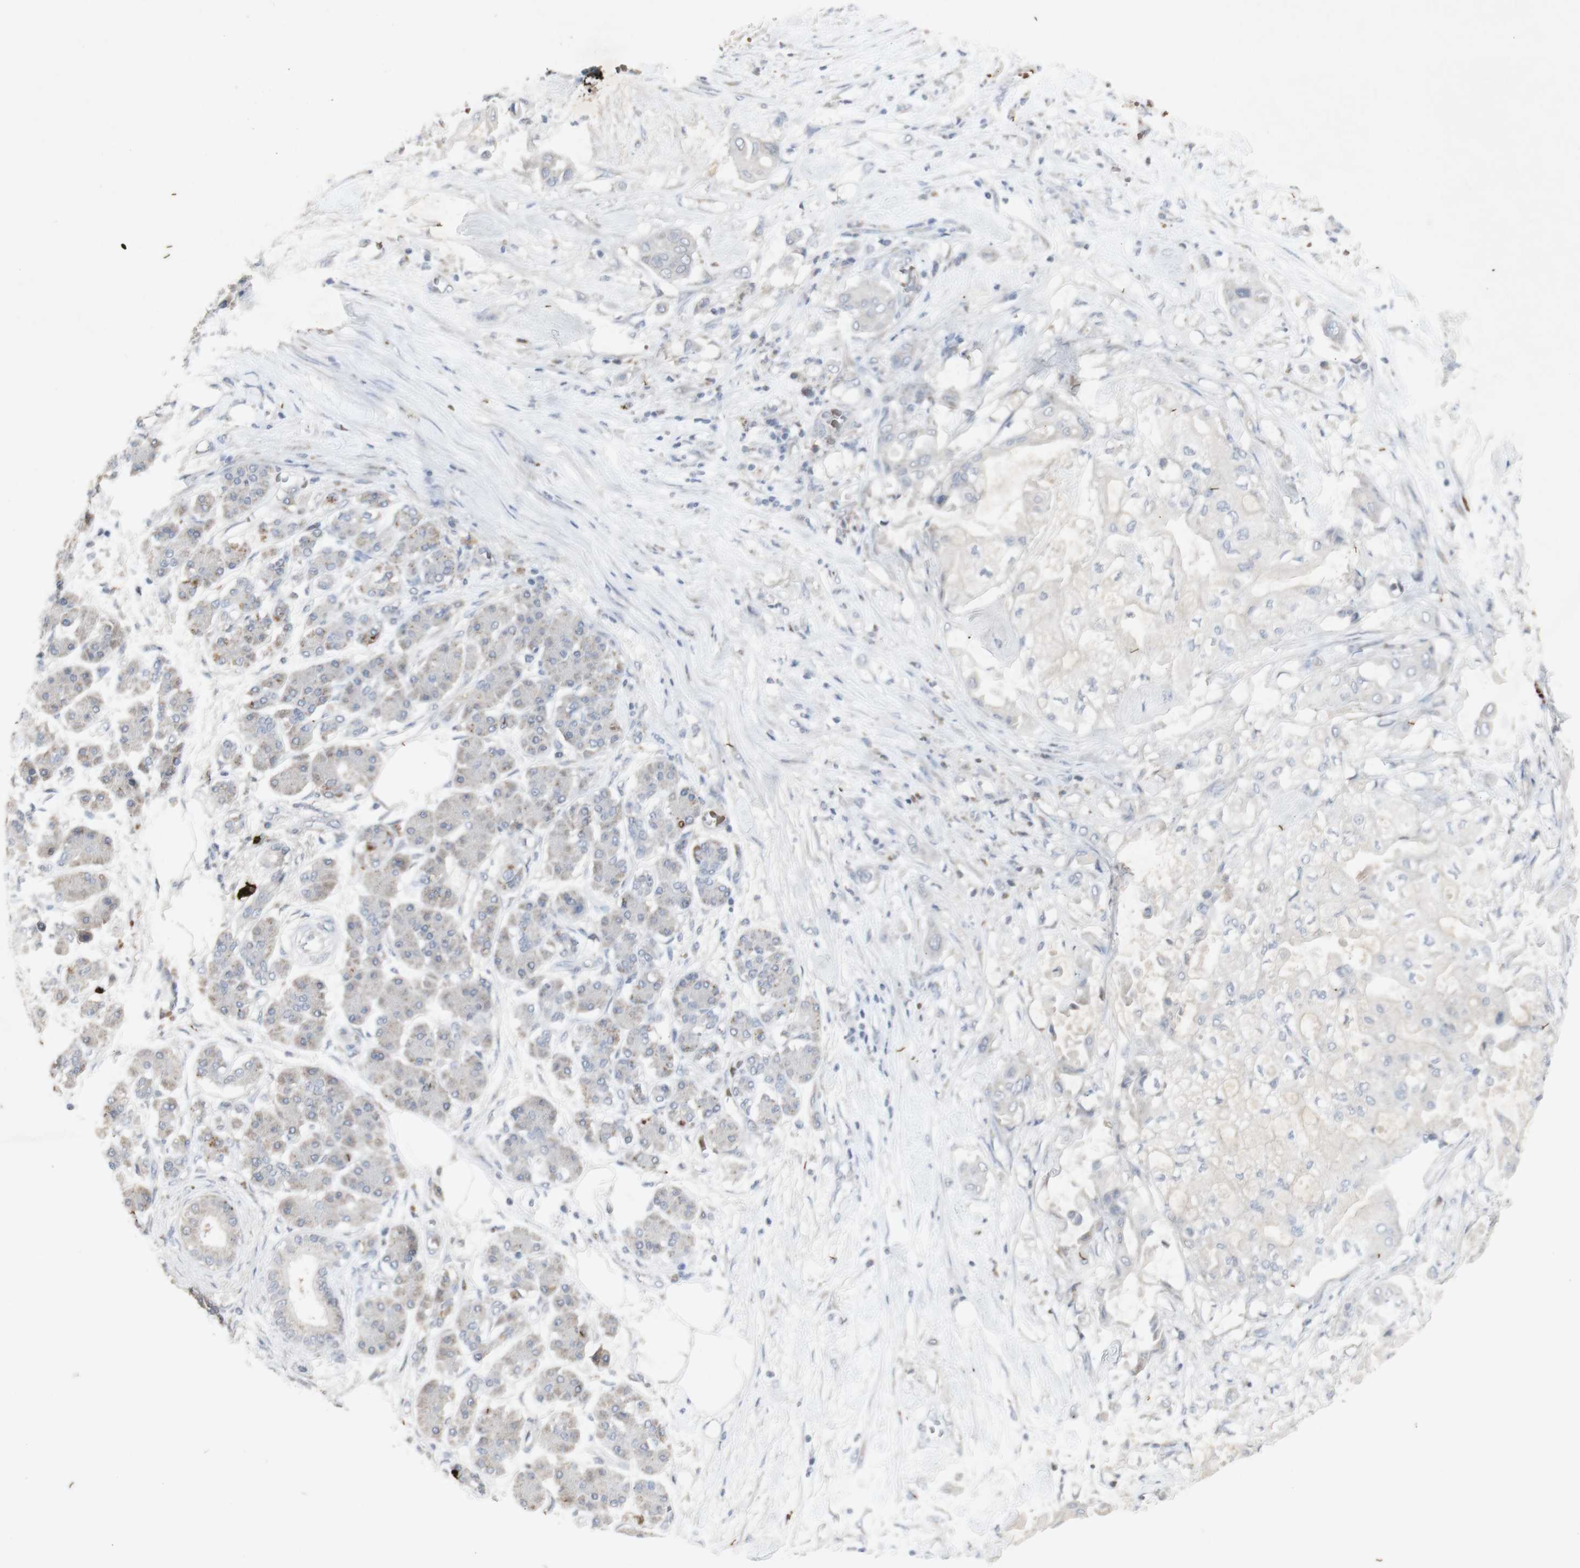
{"staining": {"intensity": "negative", "quantity": "none", "location": "none"}, "tissue": "pancreatic cancer", "cell_type": "Tumor cells", "image_type": "cancer", "snomed": [{"axis": "morphology", "description": "Adenocarcinoma, NOS"}, {"axis": "morphology", "description": "Adenocarcinoma, metastatic, NOS"}, {"axis": "topography", "description": "Lymph node"}, {"axis": "topography", "description": "Pancreas"}, {"axis": "topography", "description": "Duodenum"}], "caption": "Tumor cells show no significant expression in pancreatic cancer (metastatic adenocarcinoma). (Stains: DAB immunohistochemistry with hematoxylin counter stain, Microscopy: brightfield microscopy at high magnification).", "gene": "INS", "patient": {"sex": "female", "age": 64}}